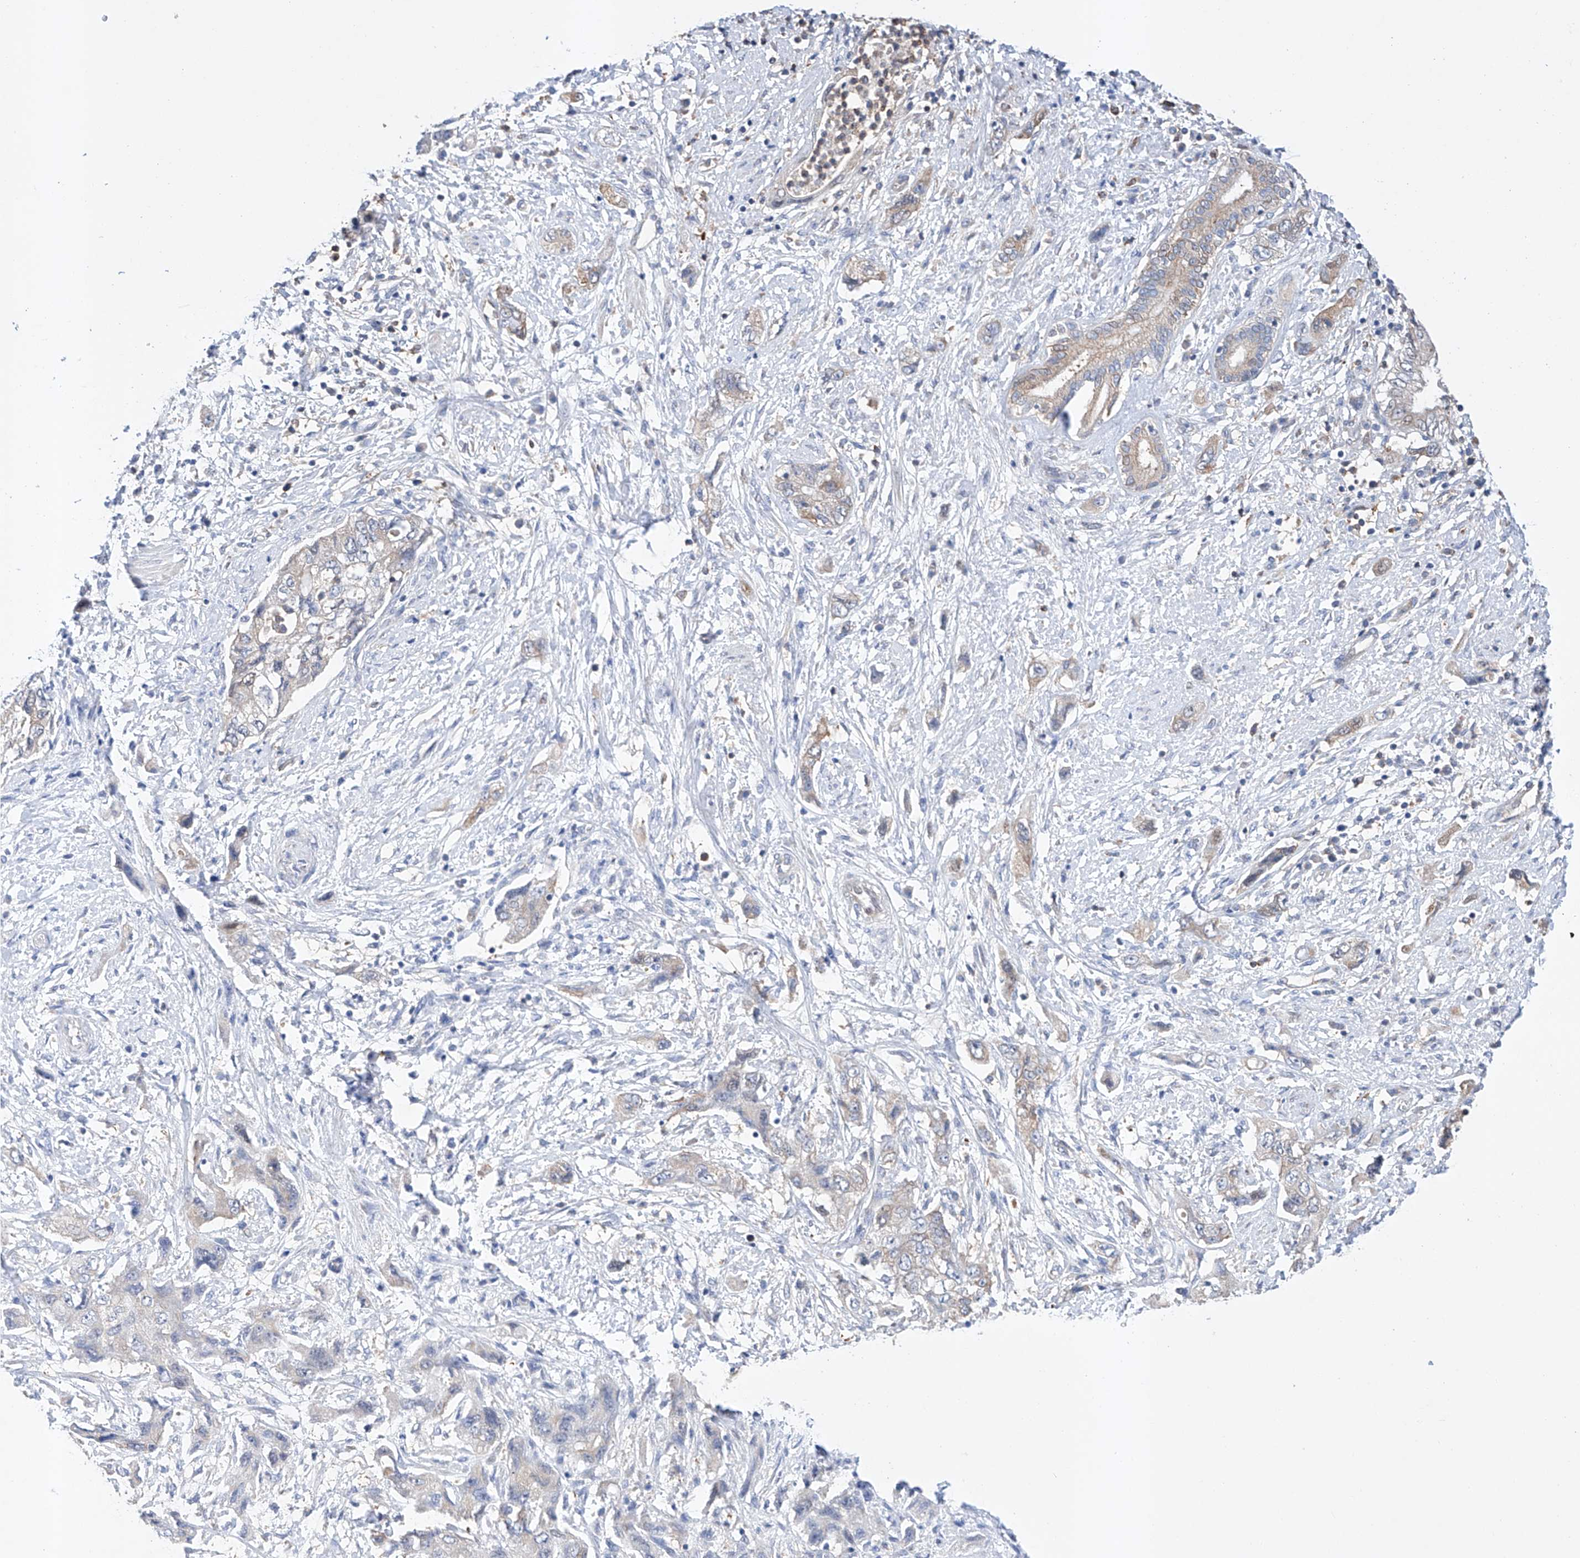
{"staining": {"intensity": "weak", "quantity": "25%-75%", "location": "cytoplasmic/membranous"}, "tissue": "pancreatic cancer", "cell_type": "Tumor cells", "image_type": "cancer", "snomed": [{"axis": "morphology", "description": "Adenocarcinoma, NOS"}, {"axis": "topography", "description": "Pancreas"}], "caption": "The photomicrograph exhibits immunohistochemical staining of pancreatic cancer (adenocarcinoma). There is weak cytoplasmic/membranous positivity is present in about 25%-75% of tumor cells.", "gene": "TIMM23", "patient": {"sex": "female", "age": 73}}